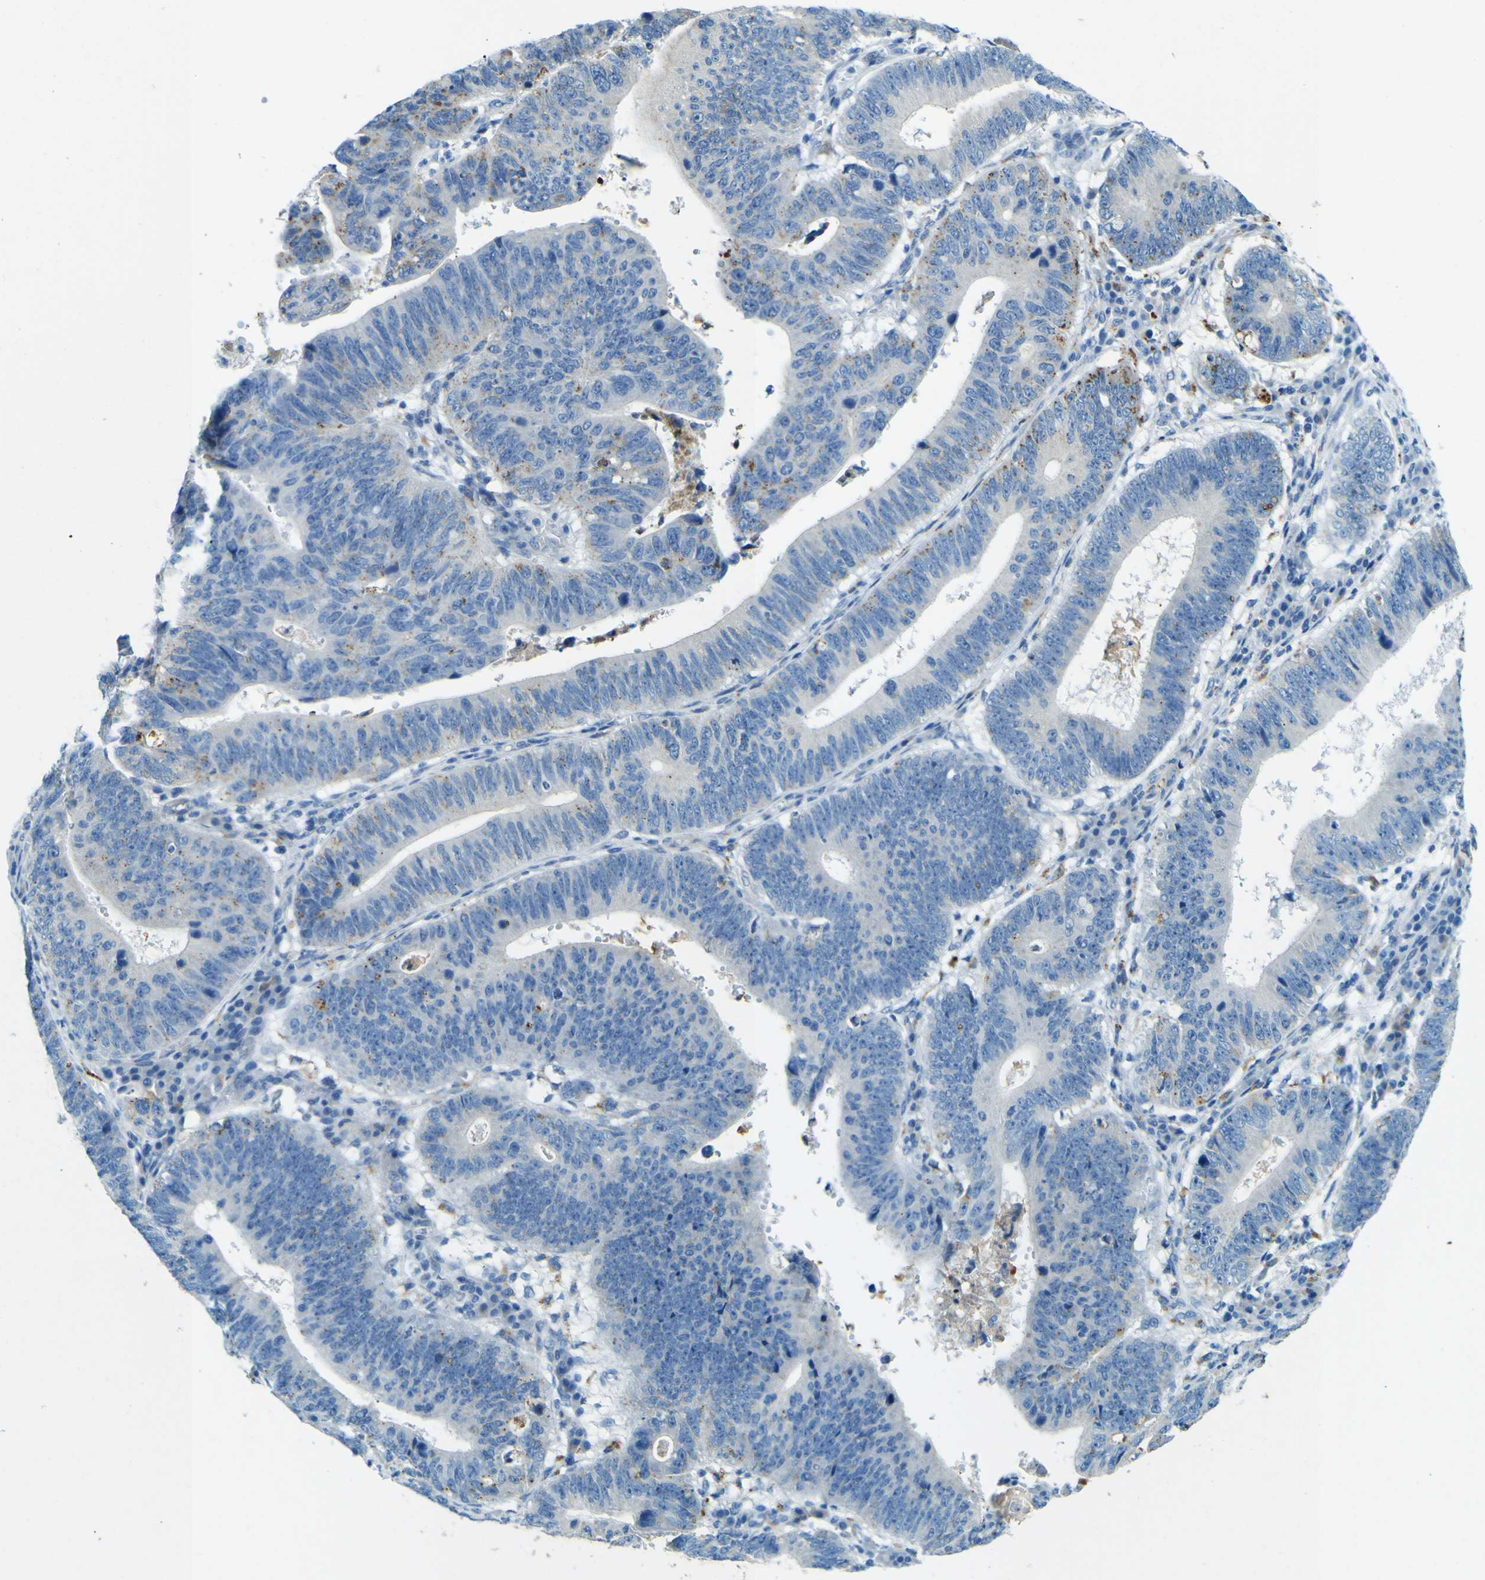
{"staining": {"intensity": "weak", "quantity": "<25%", "location": "cytoplasmic/membranous"}, "tissue": "stomach cancer", "cell_type": "Tumor cells", "image_type": "cancer", "snomed": [{"axis": "morphology", "description": "Adenocarcinoma, NOS"}, {"axis": "topography", "description": "Stomach"}], "caption": "Immunohistochemistry image of neoplastic tissue: stomach adenocarcinoma stained with DAB reveals no significant protein positivity in tumor cells.", "gene": "PDE9A", "patient": {"sex": "male", "age": 59}}